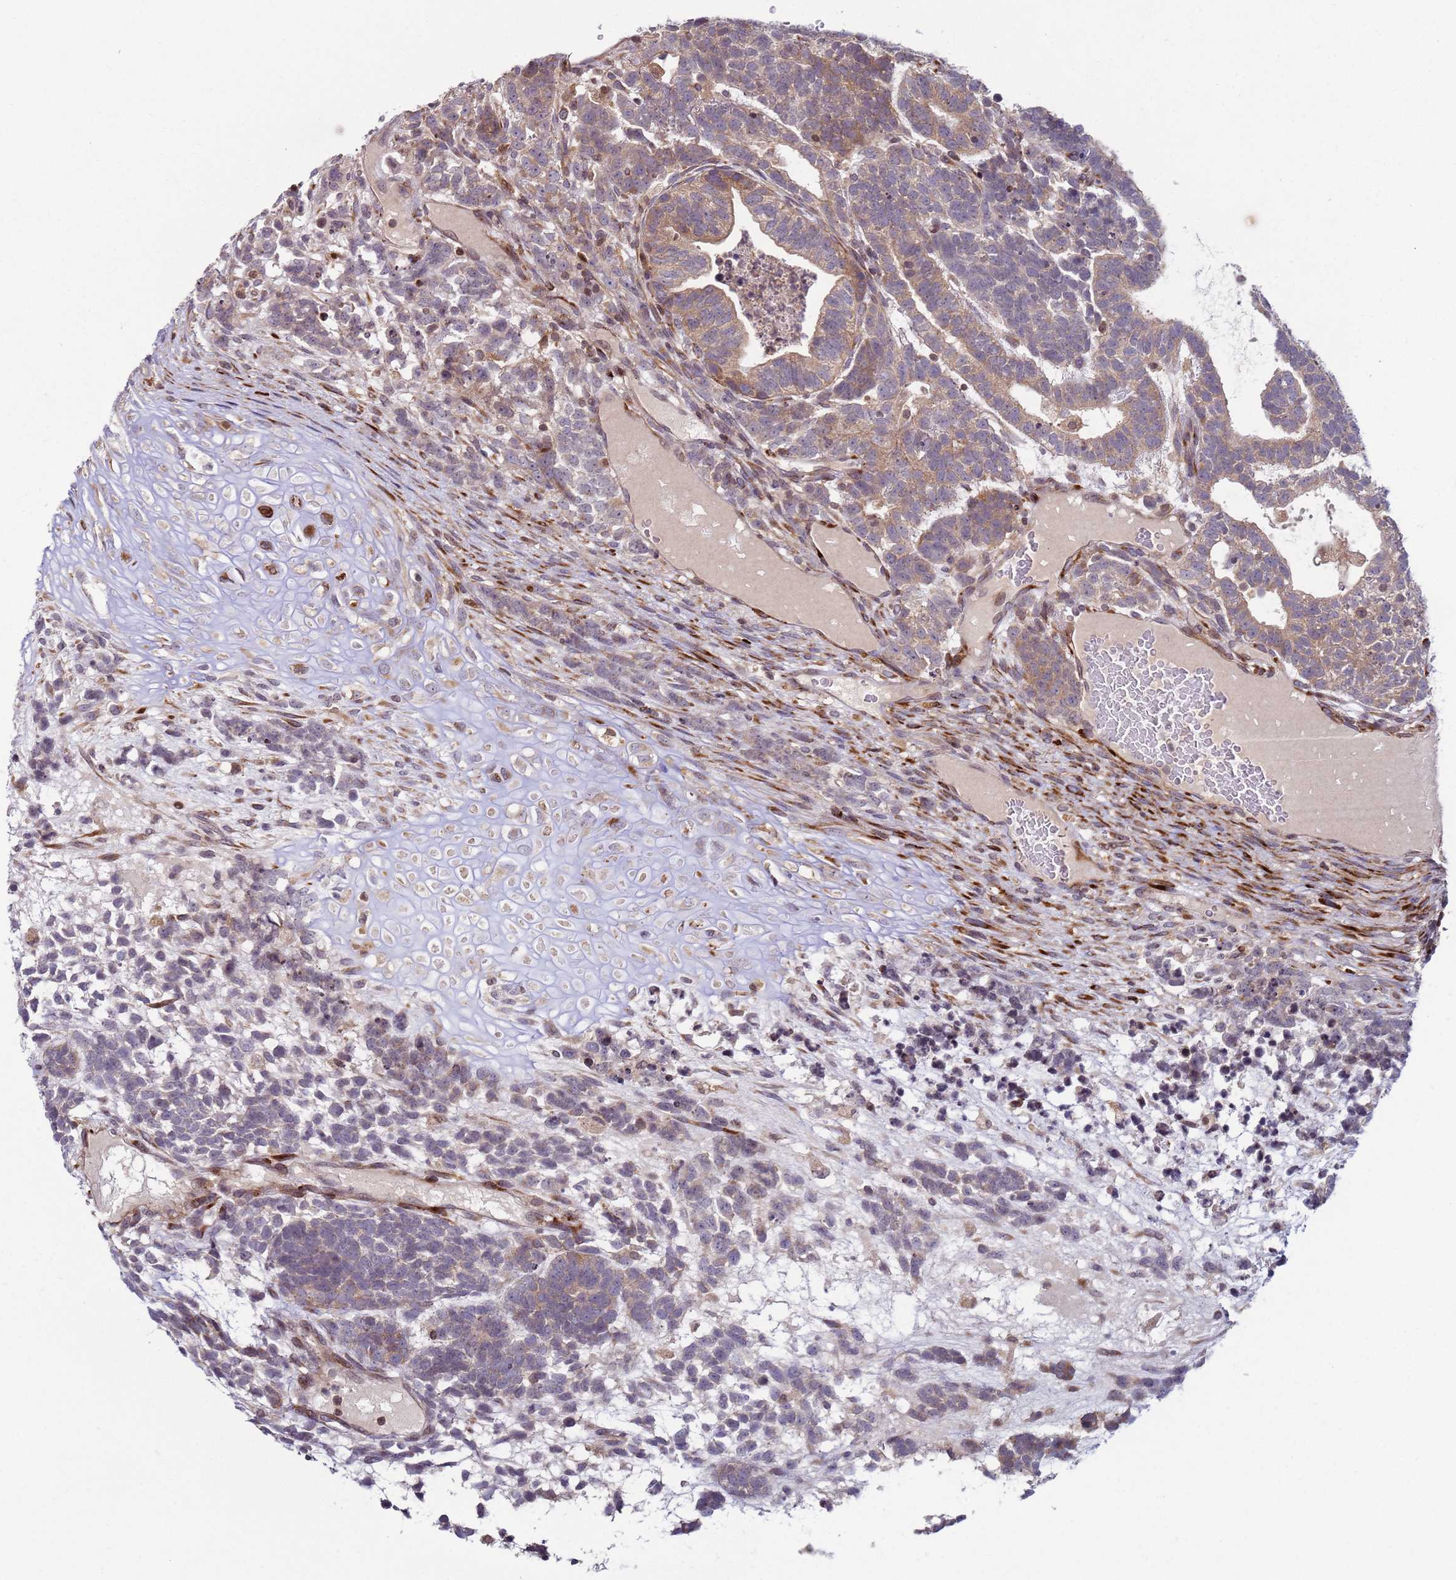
{"staining": {"intensity": "moderate", "quantity": "25%-75%", "location": "cytoplasmic/membranous"}, "tissue": "testis cancer", "cell_type": "Tumor cells", "image_type": "cancer", "snomed": [{"axis": "morphology", "description": "Carcinoma, Embryonal, NOS"}, {"axis": "topography", "description": "Testis"}], "caption": "Protein staining displays moderate cytoplasmic/membranous staining in approximately 25%-75% of tumor cells in testis cancer. (Stains: DAB in brown, nuclei in blue, Microscopy: brightfield microscopy at high magnification).", "gene": "SNAPC4", "patient": {"sex": "male", "age": 23}}